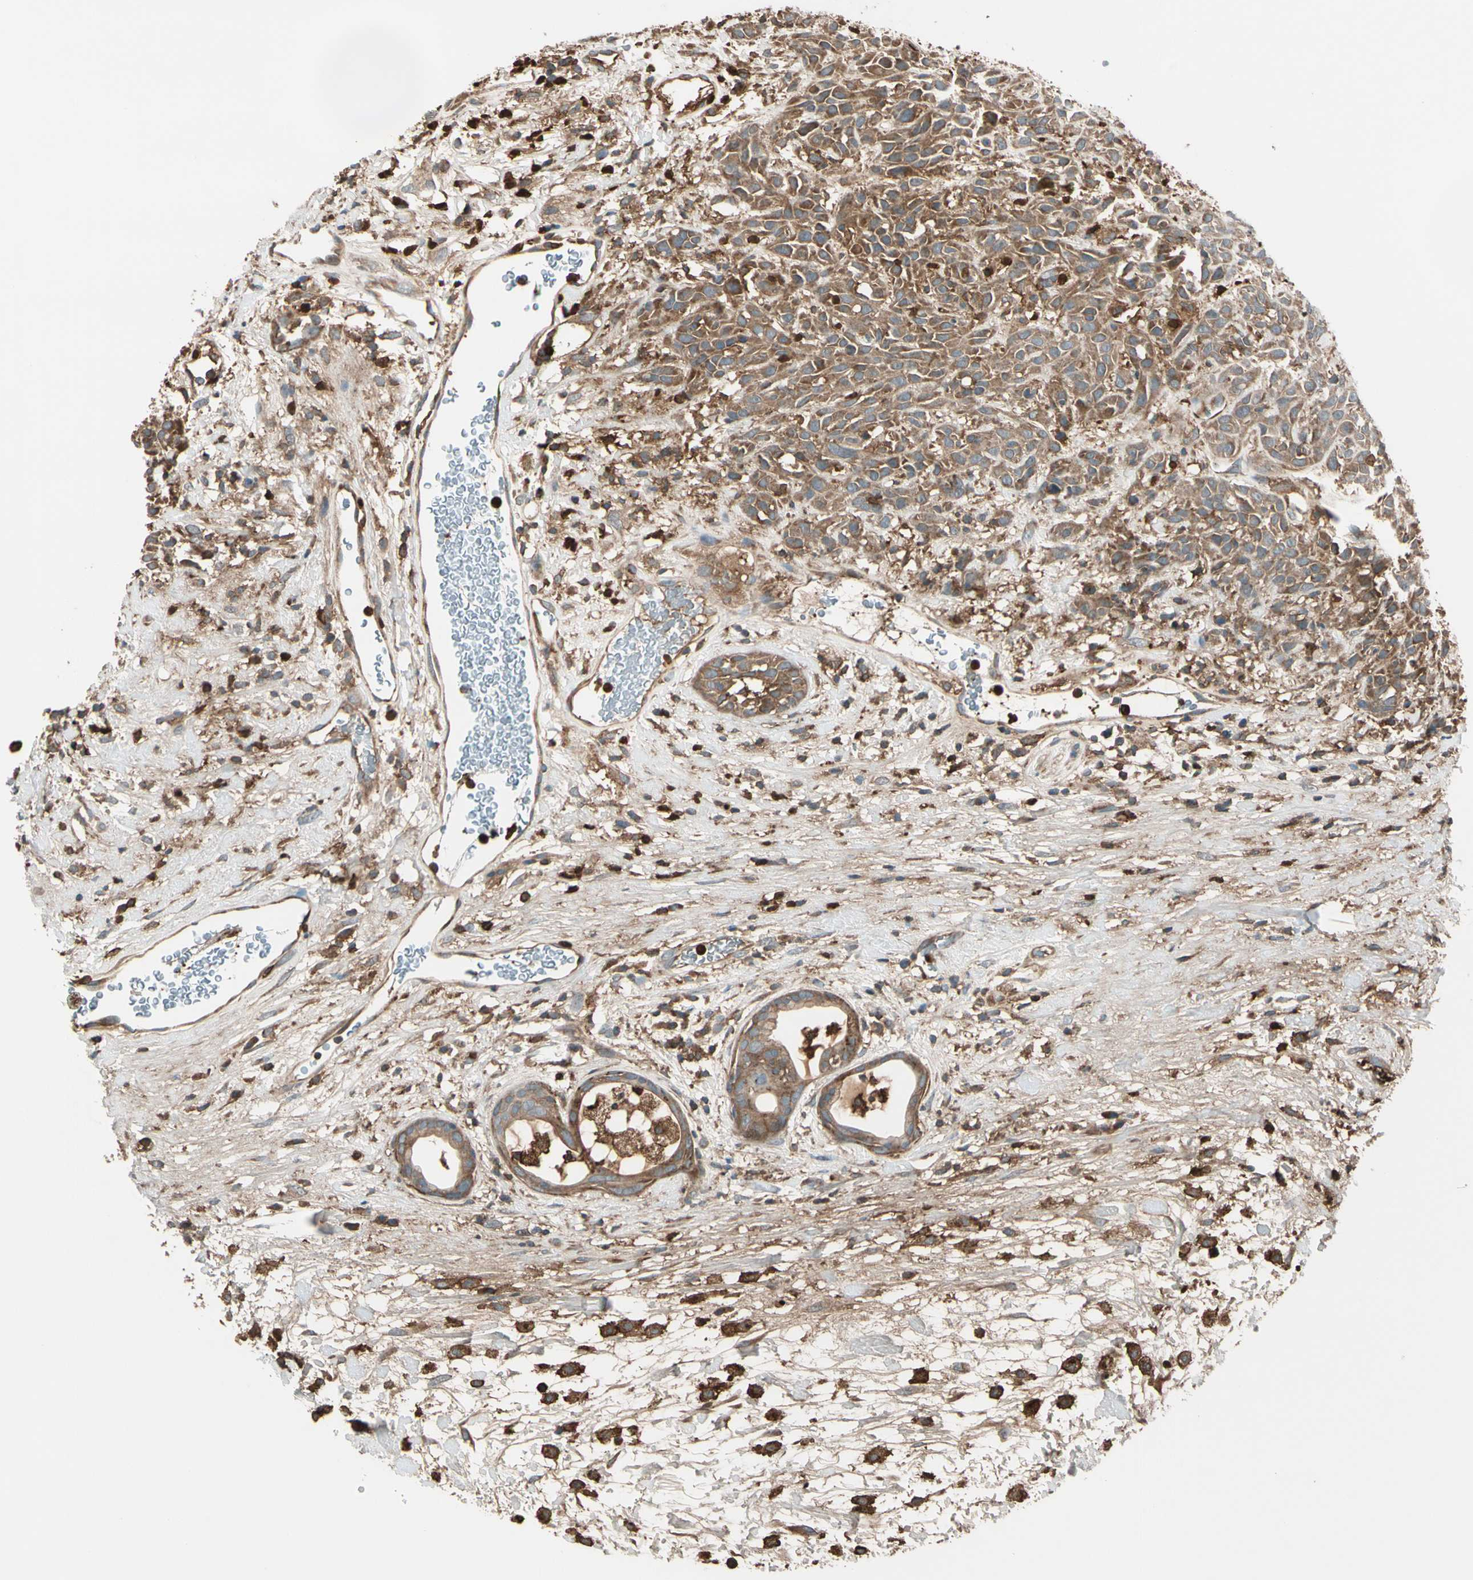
{"staining": {"intensity": "moderate", "quantity": ">75%", "location": "cytoplasmic/membranous"}, "tissue": "head and neck cancer", "cell_type": "Tumor cells", "image_type": "cancer", "snomed": [{"axis": "morphology", "description": "Normal tissue, NOS"}, {"axis": "morphology", "description": "Squamous cell carcinoma, NOS"}, {"axis": "topography", "description": "Cartilage tissue"}, {"axis": "topography", "description": "Head-Neck"}], "caption": "Protein expression analysis of human head and neck squamous cell carcinoma reveals moderate cytoplasmic/membranous positivity in about >75% of tumor cells. (IHC, brightfield microscopy, high magnification).", "gene": "STX11", "patient": {"sex": "male", "age": 62}}